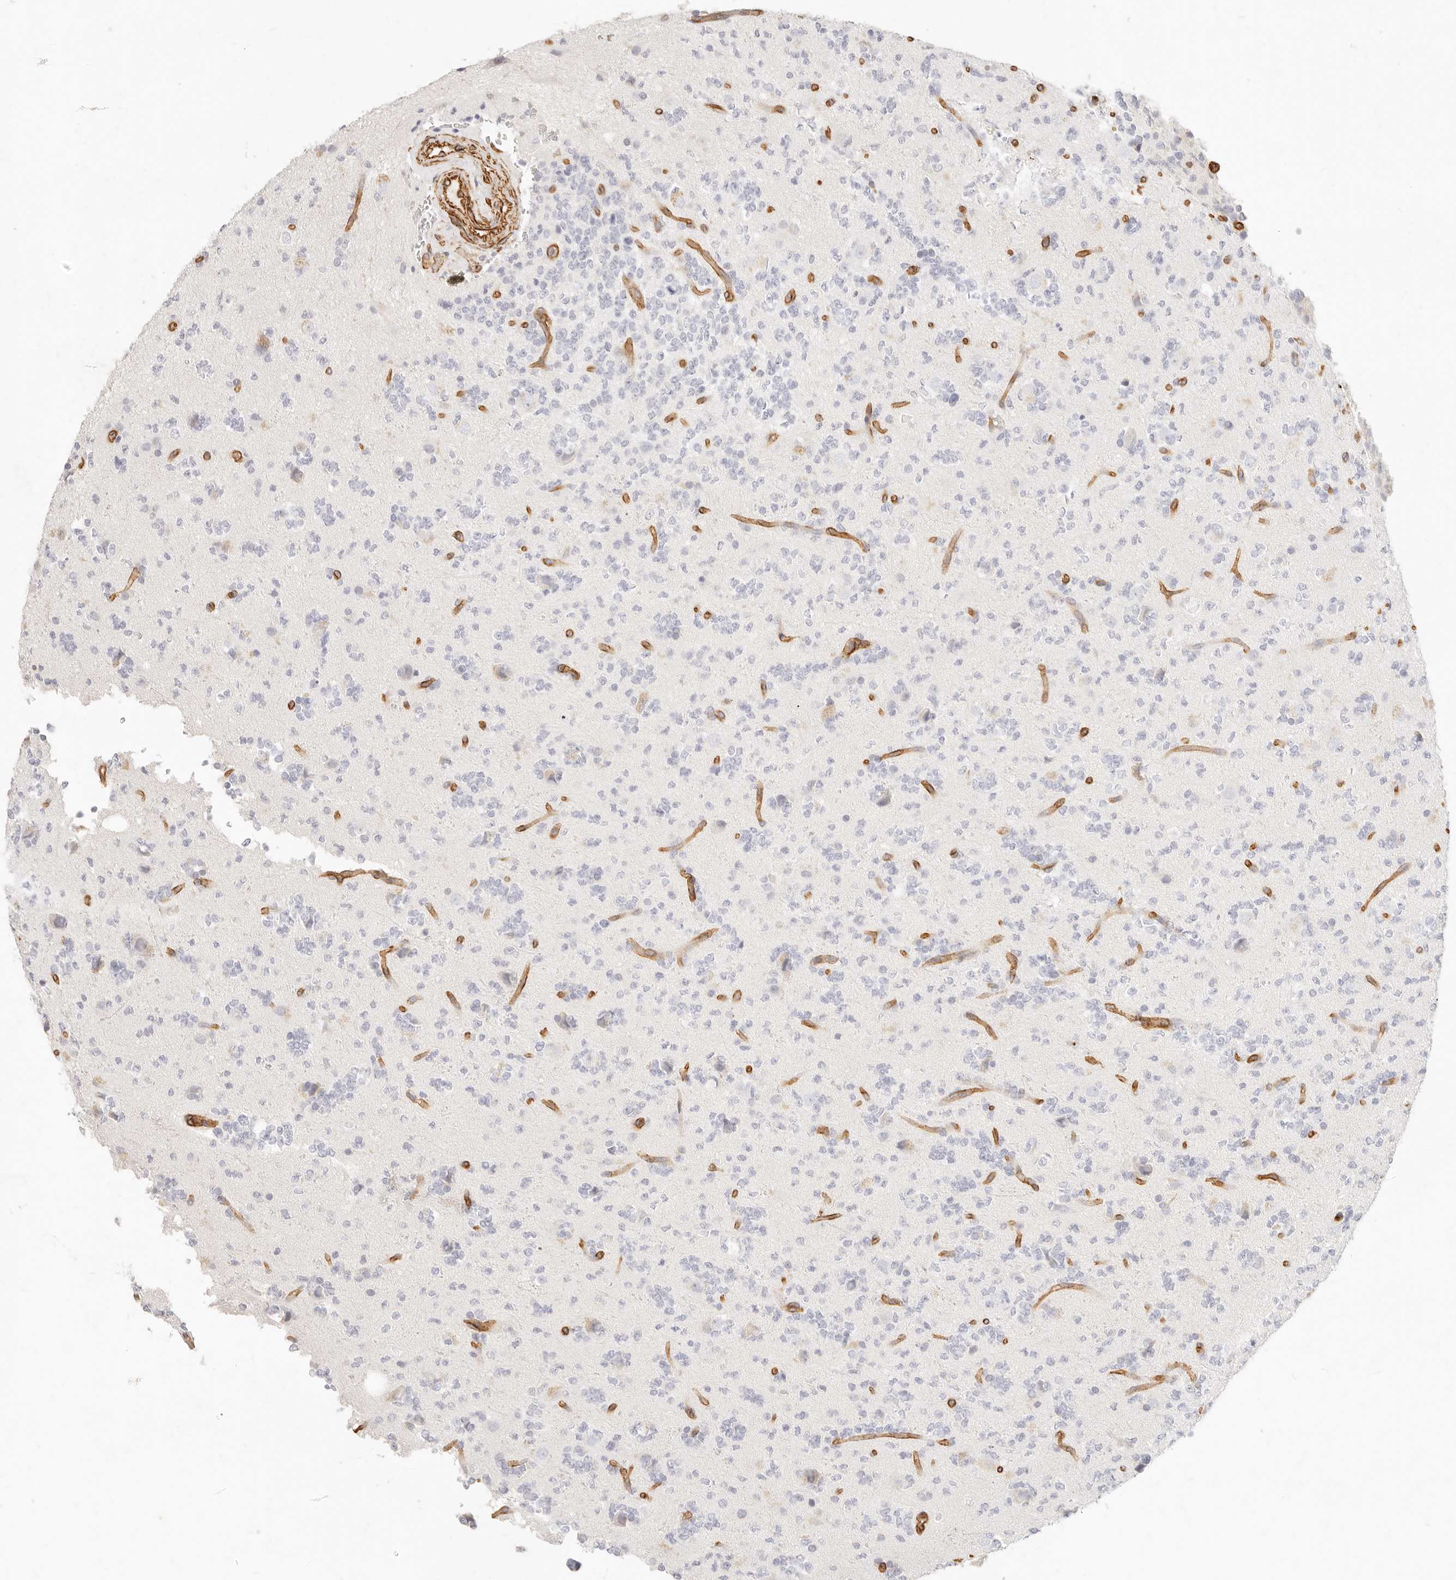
{"staining": {"intensity": "negative", "quantity": "none", "location": "none"}, "tissue": "glioma", "cell_type": "Tumor cells", "image_type": "cancer", "snomed": [{"axis": "morphology", "description": "Glioma, malignant, High grade"}, {"axis": "topography", "description": "Brain"}], "caption": "Immunohistochemistry micrograph of neoplastic tissue: malignant glioma (high-grade) stained with DAB (3,3'-diaminobenzidine) demonstrates no significant protein staining in tumor cells.", "gene": "NUS1", "patient": {"sex": "female", "age": 62}}